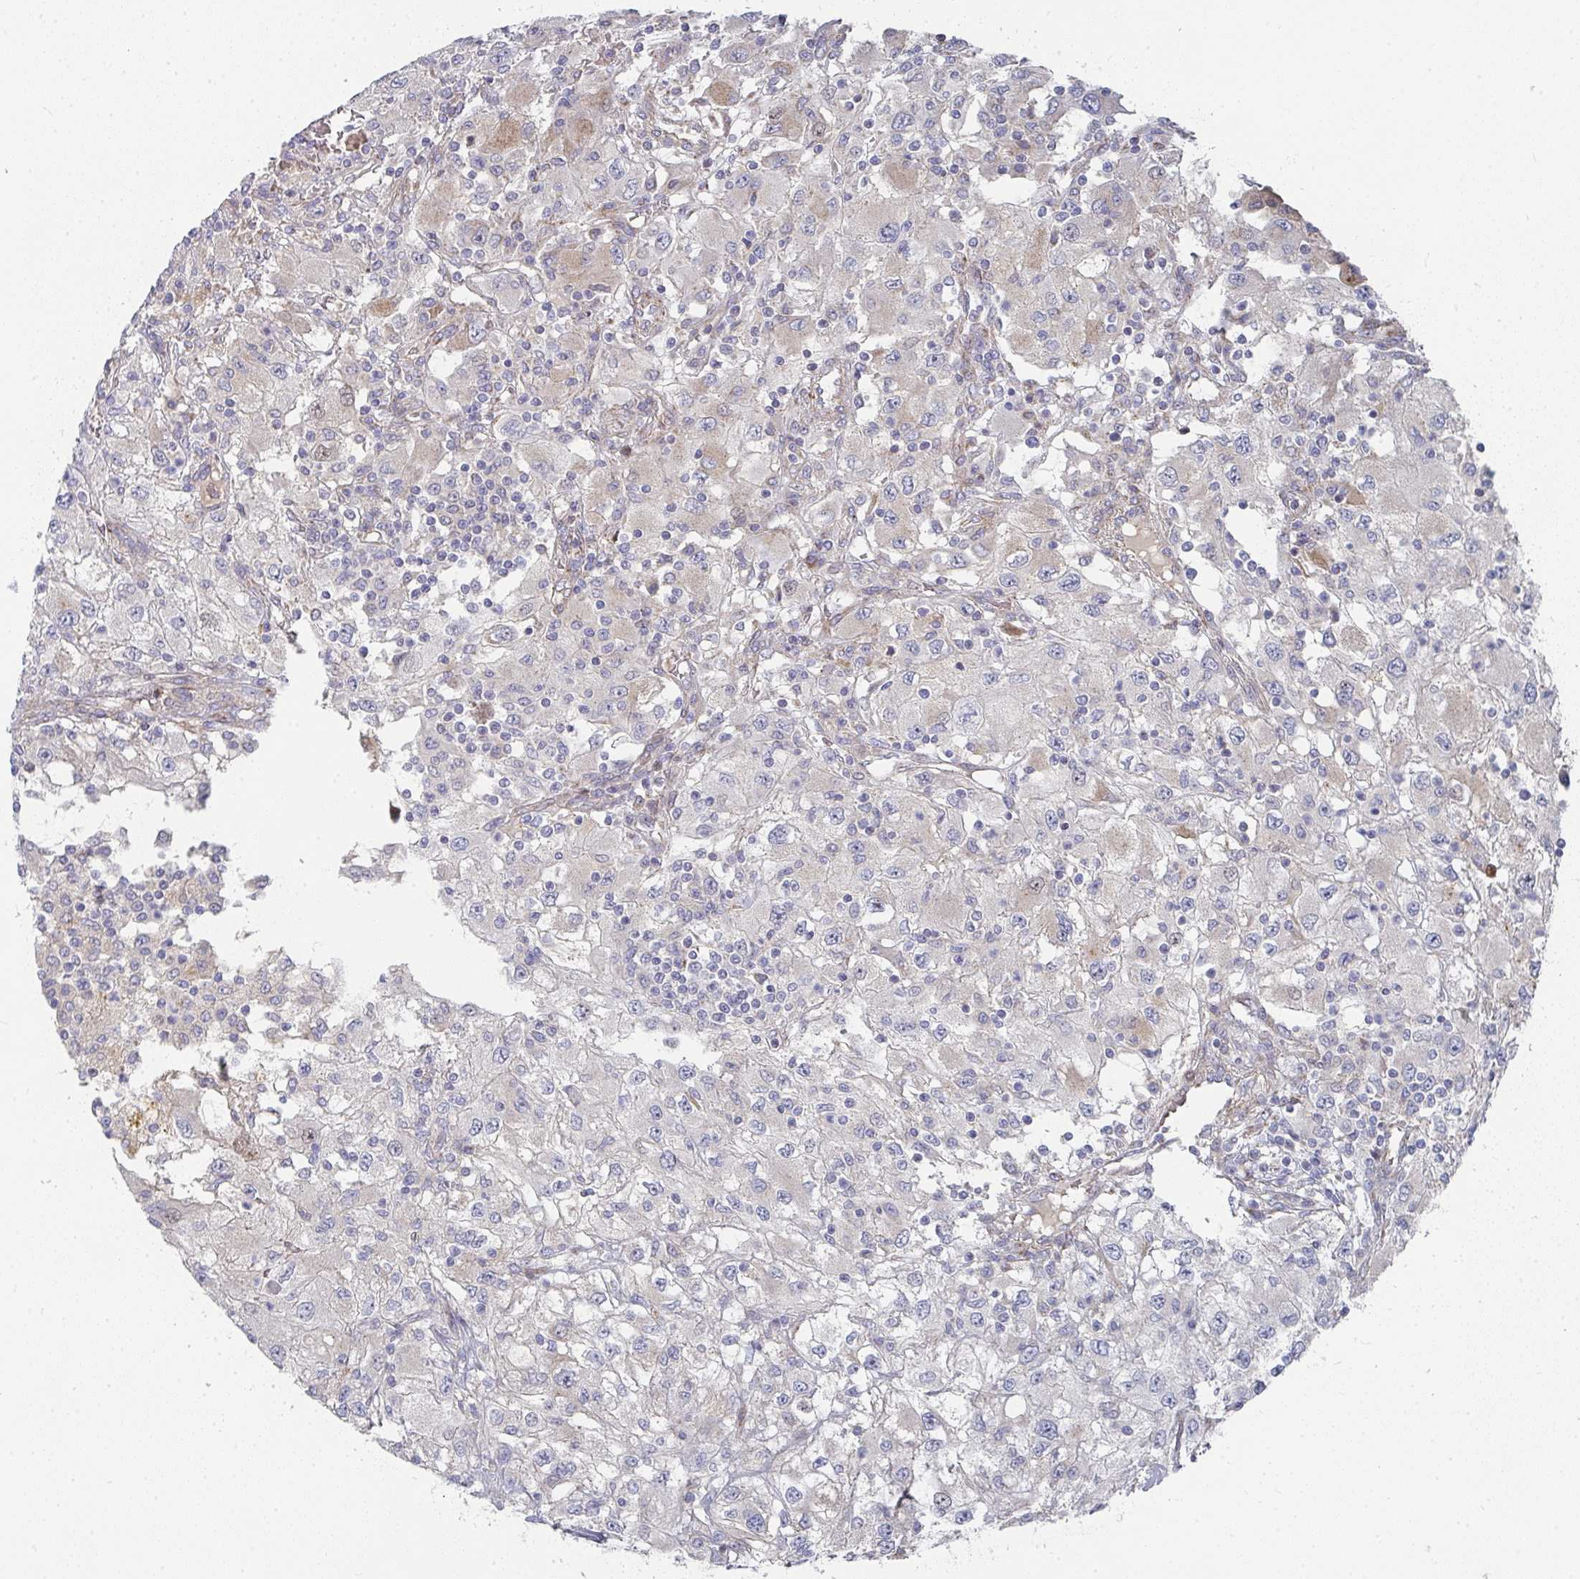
{"staining": {"intensity": "moderate", "quantity": "<25%", "location": "cytoplasmic/membranous"}, "tissue": "renal cancer", "cell_type": "Tumor cells", "image_type": "cancer", "snomed": [{"axis": "morphology", "description": "Adenocarcinoma, NOS"}, {"axis": "topography", "description": "Kidney"}], "caption": "A micrograph of renal adenocarcinoma stained for a protein displays moderate cytoplasmic/membranous brown staining in tumor cells.", "gene": "RHEBL1", "patient": {"sex": "female", "age": 67}}